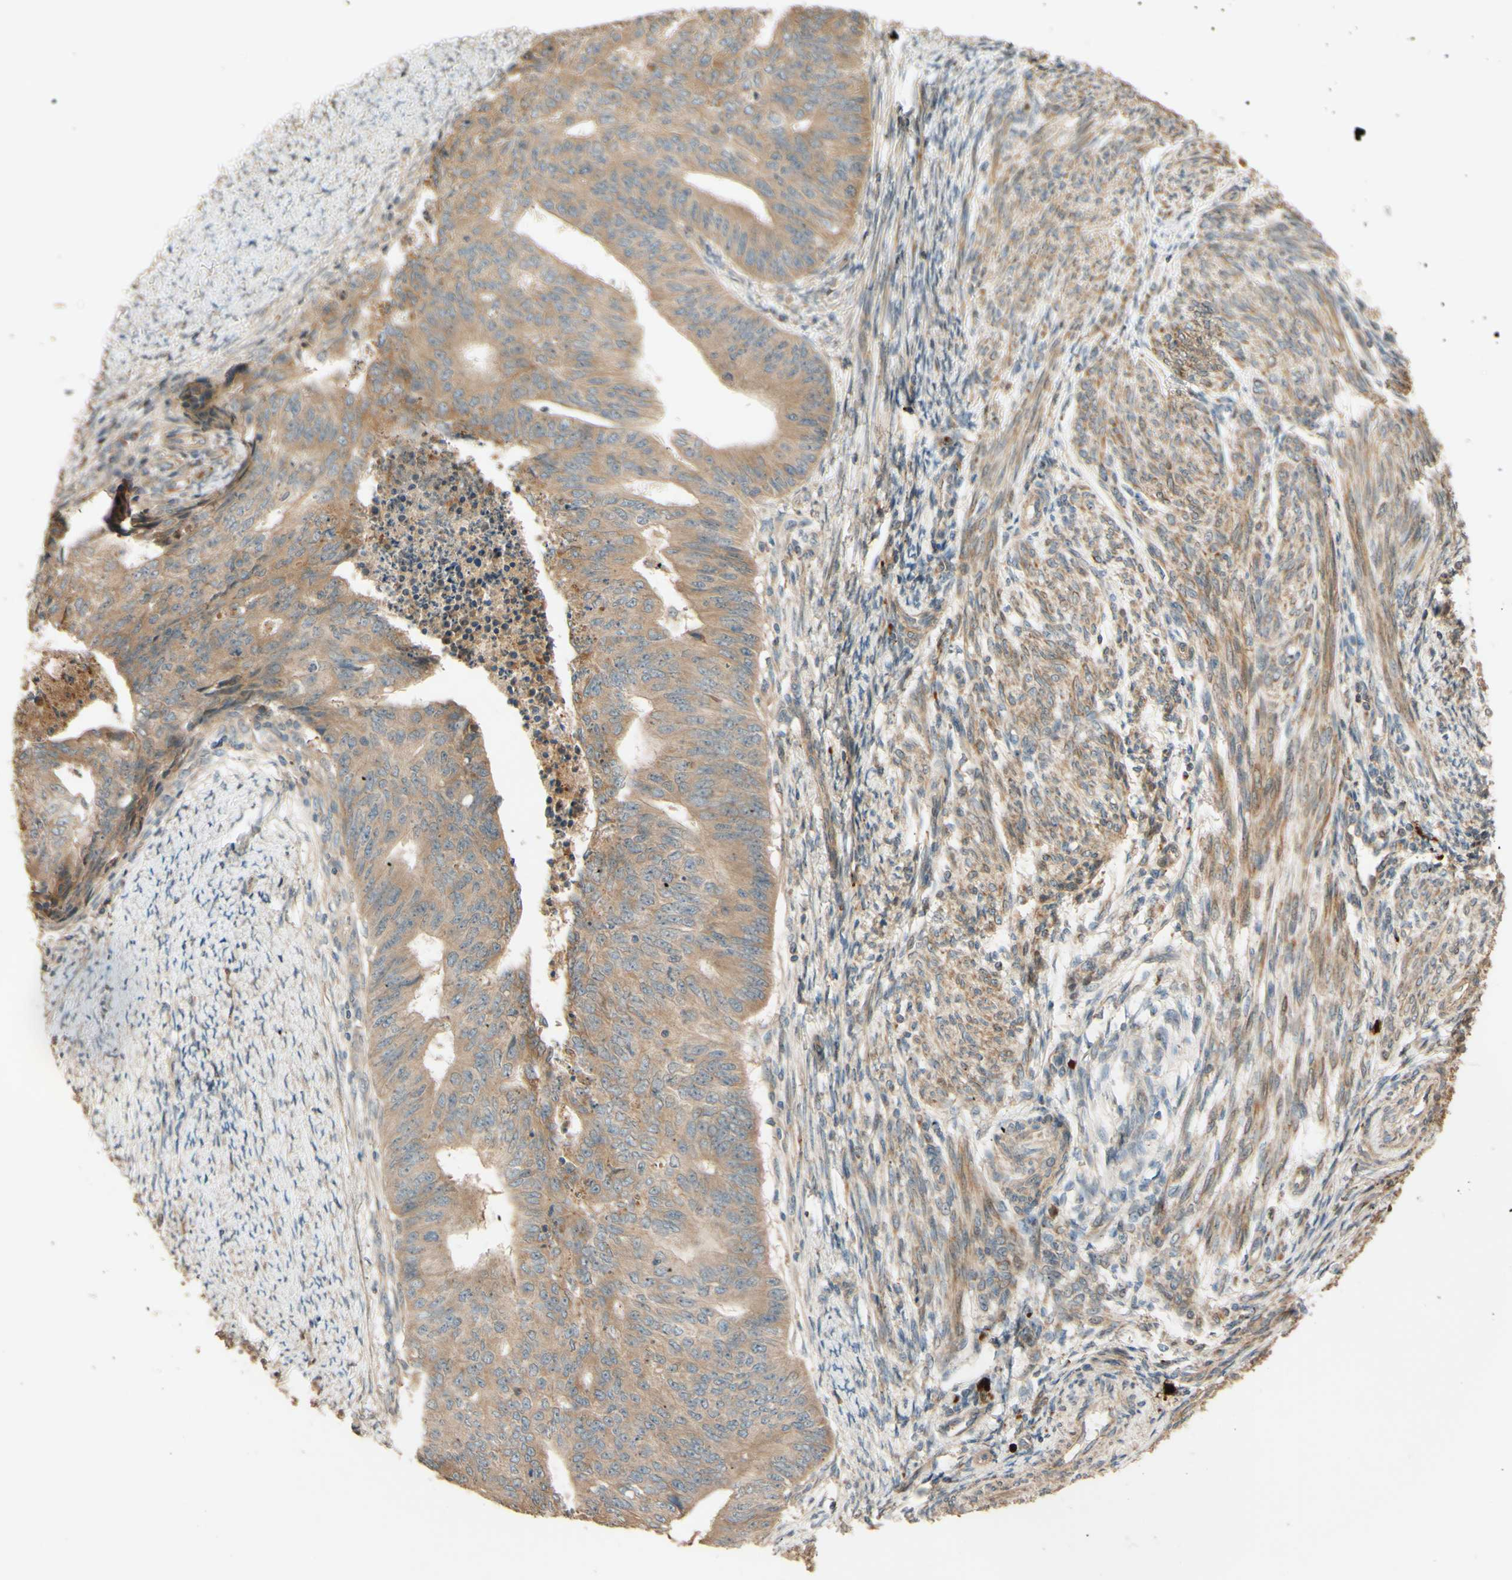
{"staining": {"intensity": "moderate", "quantity": ">75%", "location": "cytoplasmic/membranous"}, "tissue": "endometrial cancer", "cell_type": "Tumor cells", "image_type": "cancer", "snomed": [{"axis": "morphology", "description": "Adenocarcinoma, NOS"}, {"axis": "topography", "description": "Endometrium"}], "caption": "Protein analysis of endometrial adenocarcinoma tissue displays moderate cytoplasmic/membranous expression in about >75% of tumor cells. The protein of interest is stained brown, and the nuclei are stained in blue (DAB IHC with brightfield microscopy, high magnification).", "gene": "RNF19A", "patient": {"sex": "female", "age": 32}}